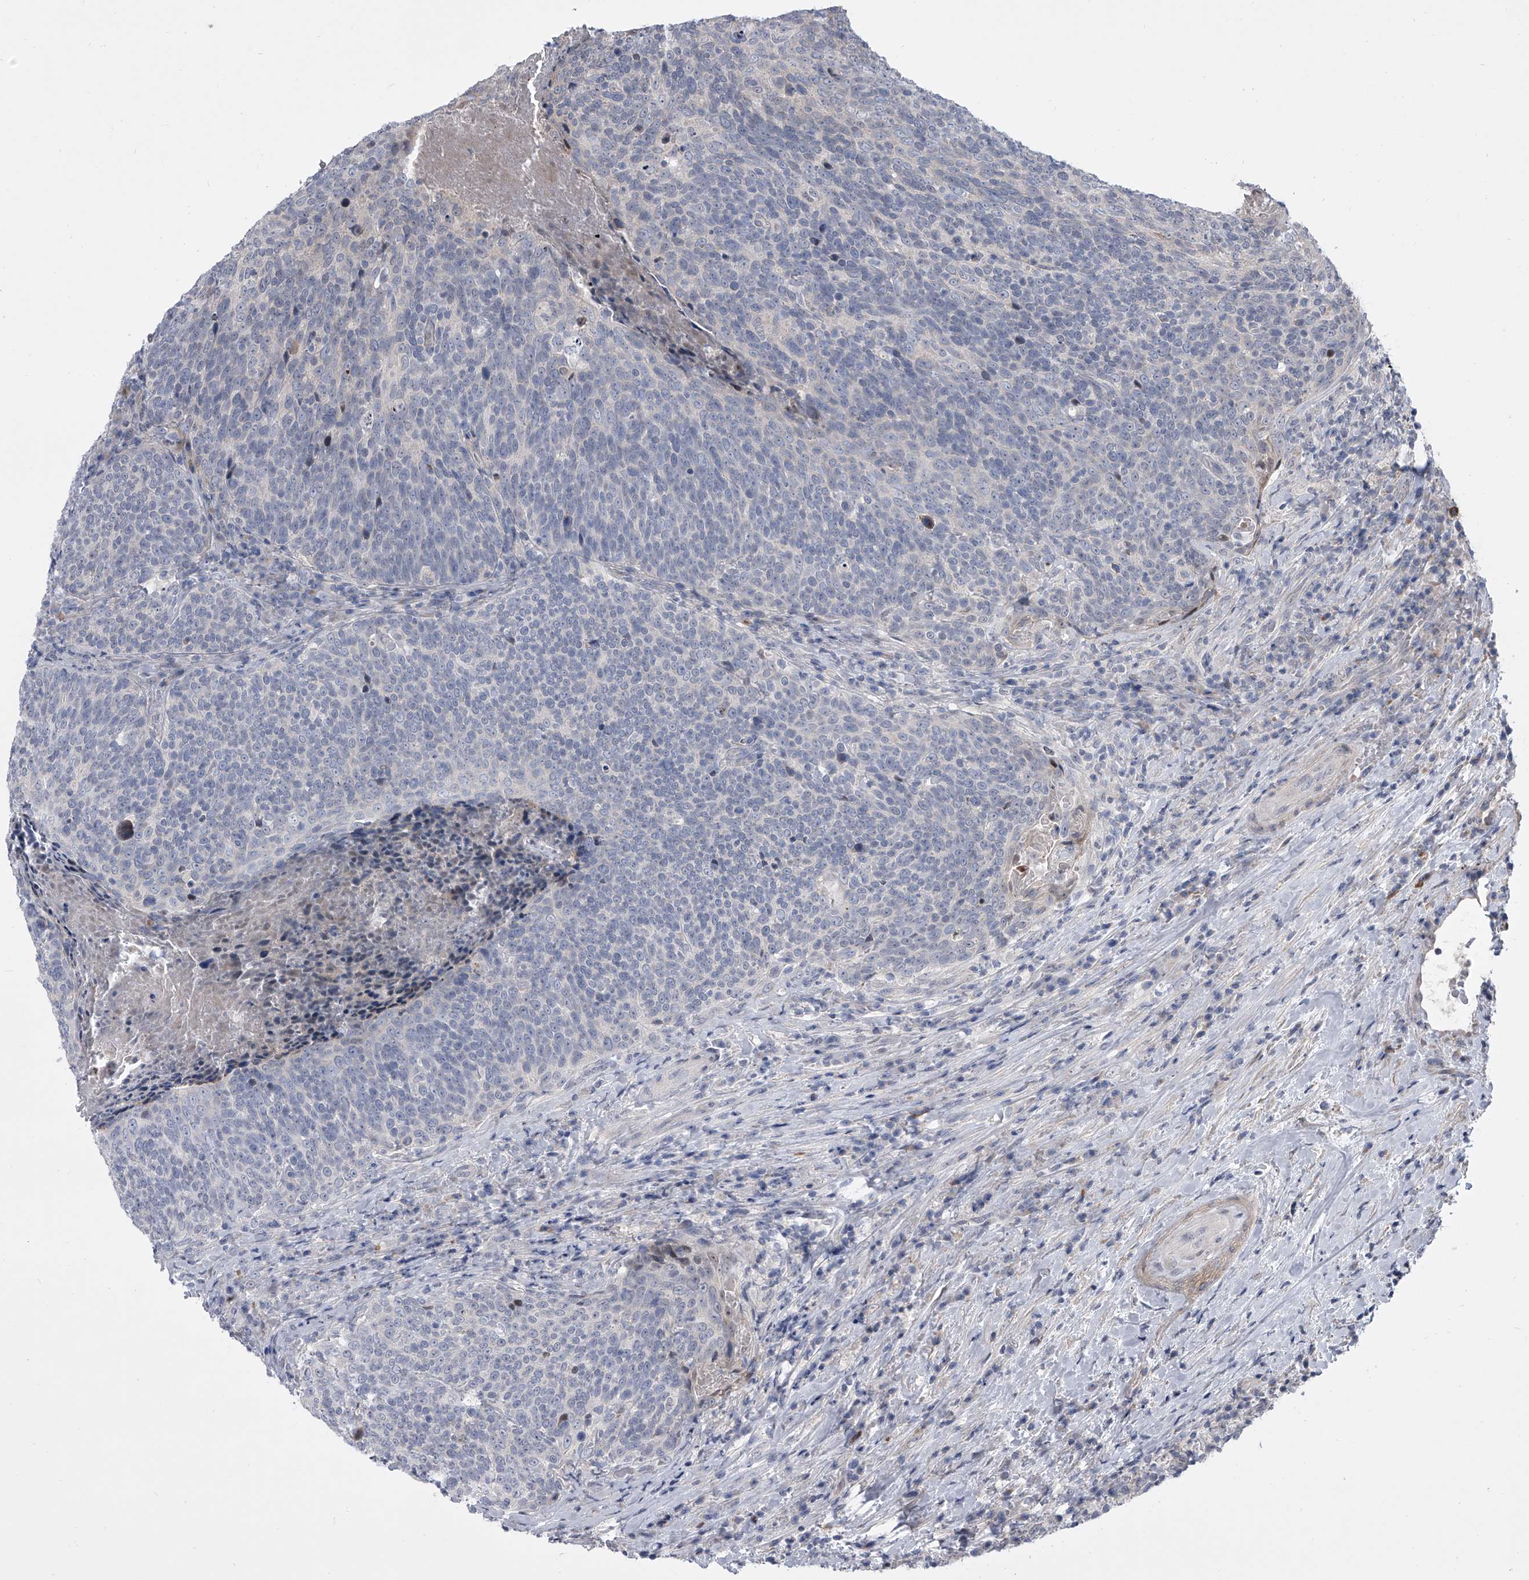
{"staining": {"intensity": "negative", "quantity": "none", "location": "none"}, "tissue": "head and neck cancer", "cell_type": "Tumor cells", "image_type": "cancer", "snomed": [{"axis": "morphology", "description": "Squamous cell carcinoma, NOS"}, {"axis": "morphology", "description": "Squamous cell carcinoma, metastatic, NOS"}, {"axis": "topography", "description": "Lymph node"}, {"axis": "topography", "description": "Head-Neck"}], "caption": "Squamous cell carcinoma (head and neck) was stained to show a protein in brown. There is no significant staining in tumor cells. Brightfield microscopy of IHC stained with DAB (3,3'-diaminobenzidine) (brown) and hematoxylin (blue), captured at high magnification.", "gene": "HEATR6", "patient": {"sex": "male", "age": 62}}